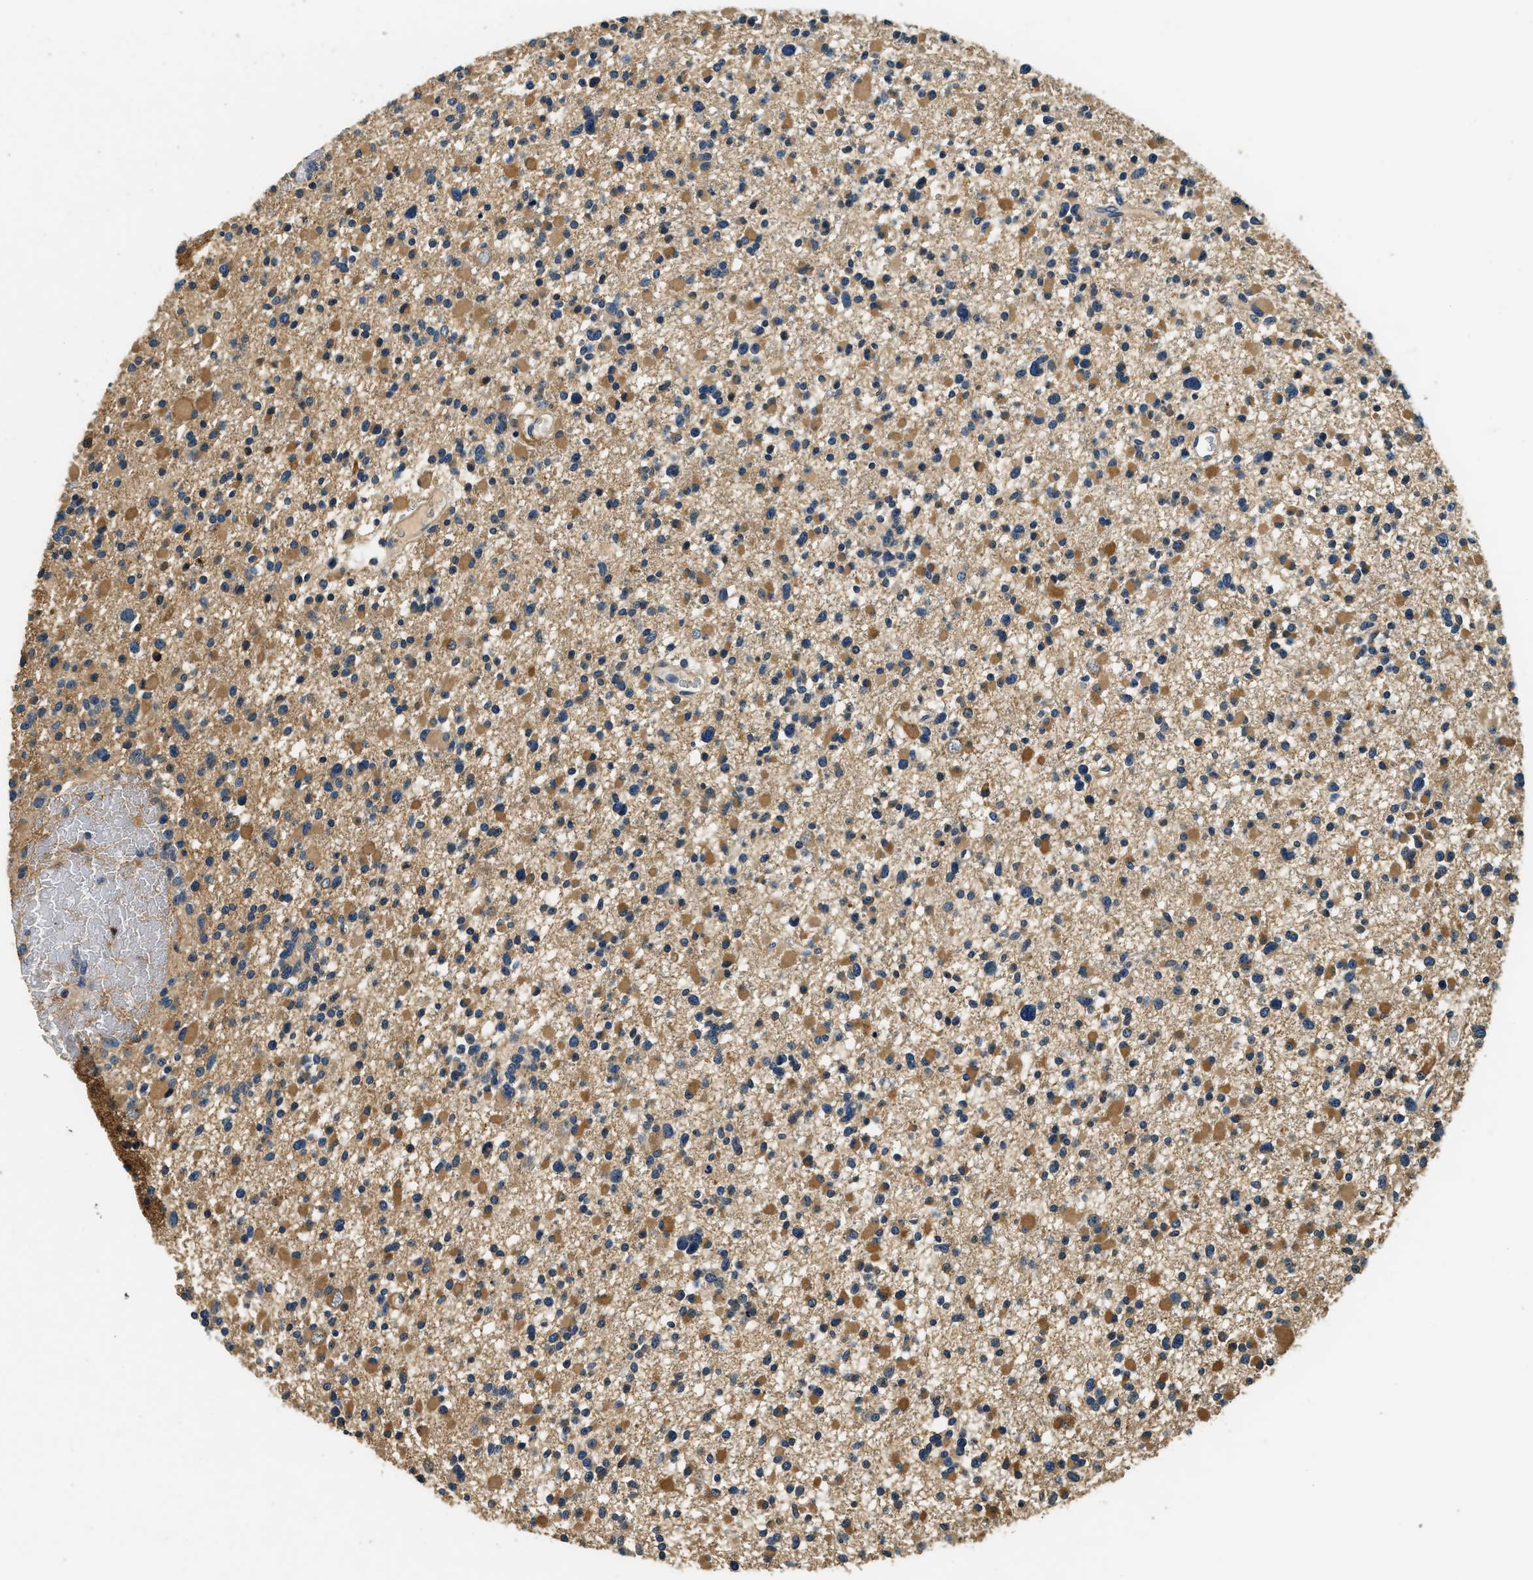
{"staining": {"intensity": "moderate", "quantity": ">75%", "location": "cytoplasmic/membranous"}, "tissue": "glioma", "cell_type": "Tumor cells", "image_type": "cancer", "snomed": [{"axis": "morphology", "description": "Glioma, malignant, Low grade"}, {"axis": "topography", "description": "Brain"}], "caption": "Immunohistochemistry (IHC) of glioma reveals medium levels of moderate cytoplasmic/membranous staining in approximately >75% of tumor cells.", "gene": "RESF1", "patient": {"sex": "female", "age": 22}}